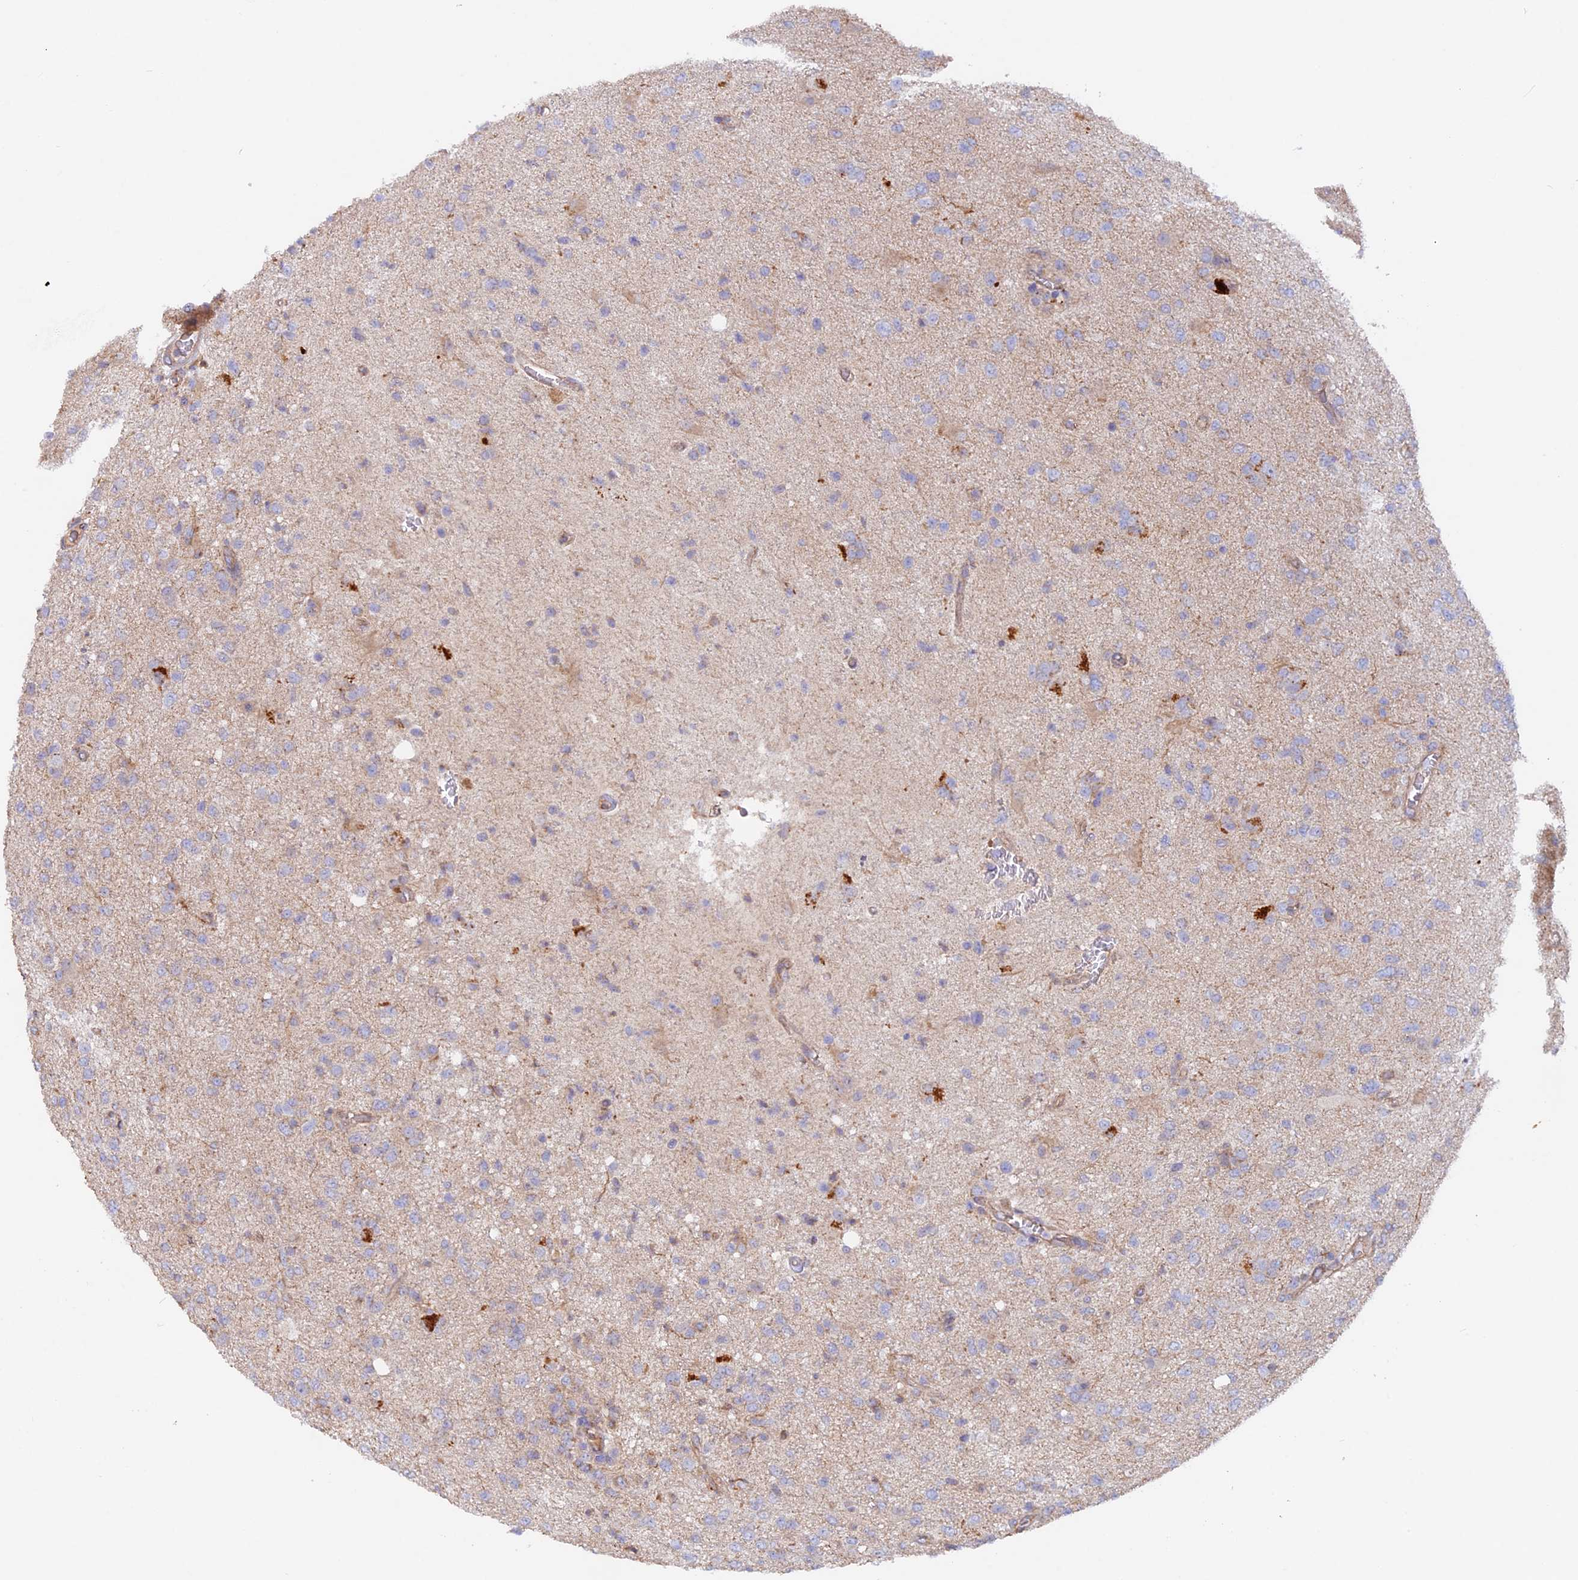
{"staining": {"intensity": "negative", "quantity": "none", "location": "none"}, "tissue": "glioma", "cell_type": "Tumor cells", "image_type": "cancer", "snomed": [{"axis": "morphology", "description": "Glioma, malignant, High grade"}, {"axis": "topography", "description": "Brain"}], "caption": "Immunohistochemistry (IHC) micrograph of neoplastic tissue: human malignant glioma (high-grade) stained with DAB demonstrates no significant protein expression in tumor cells.", "gene": "DUS3L", "patient": {"sex": "female", "age": 57}}